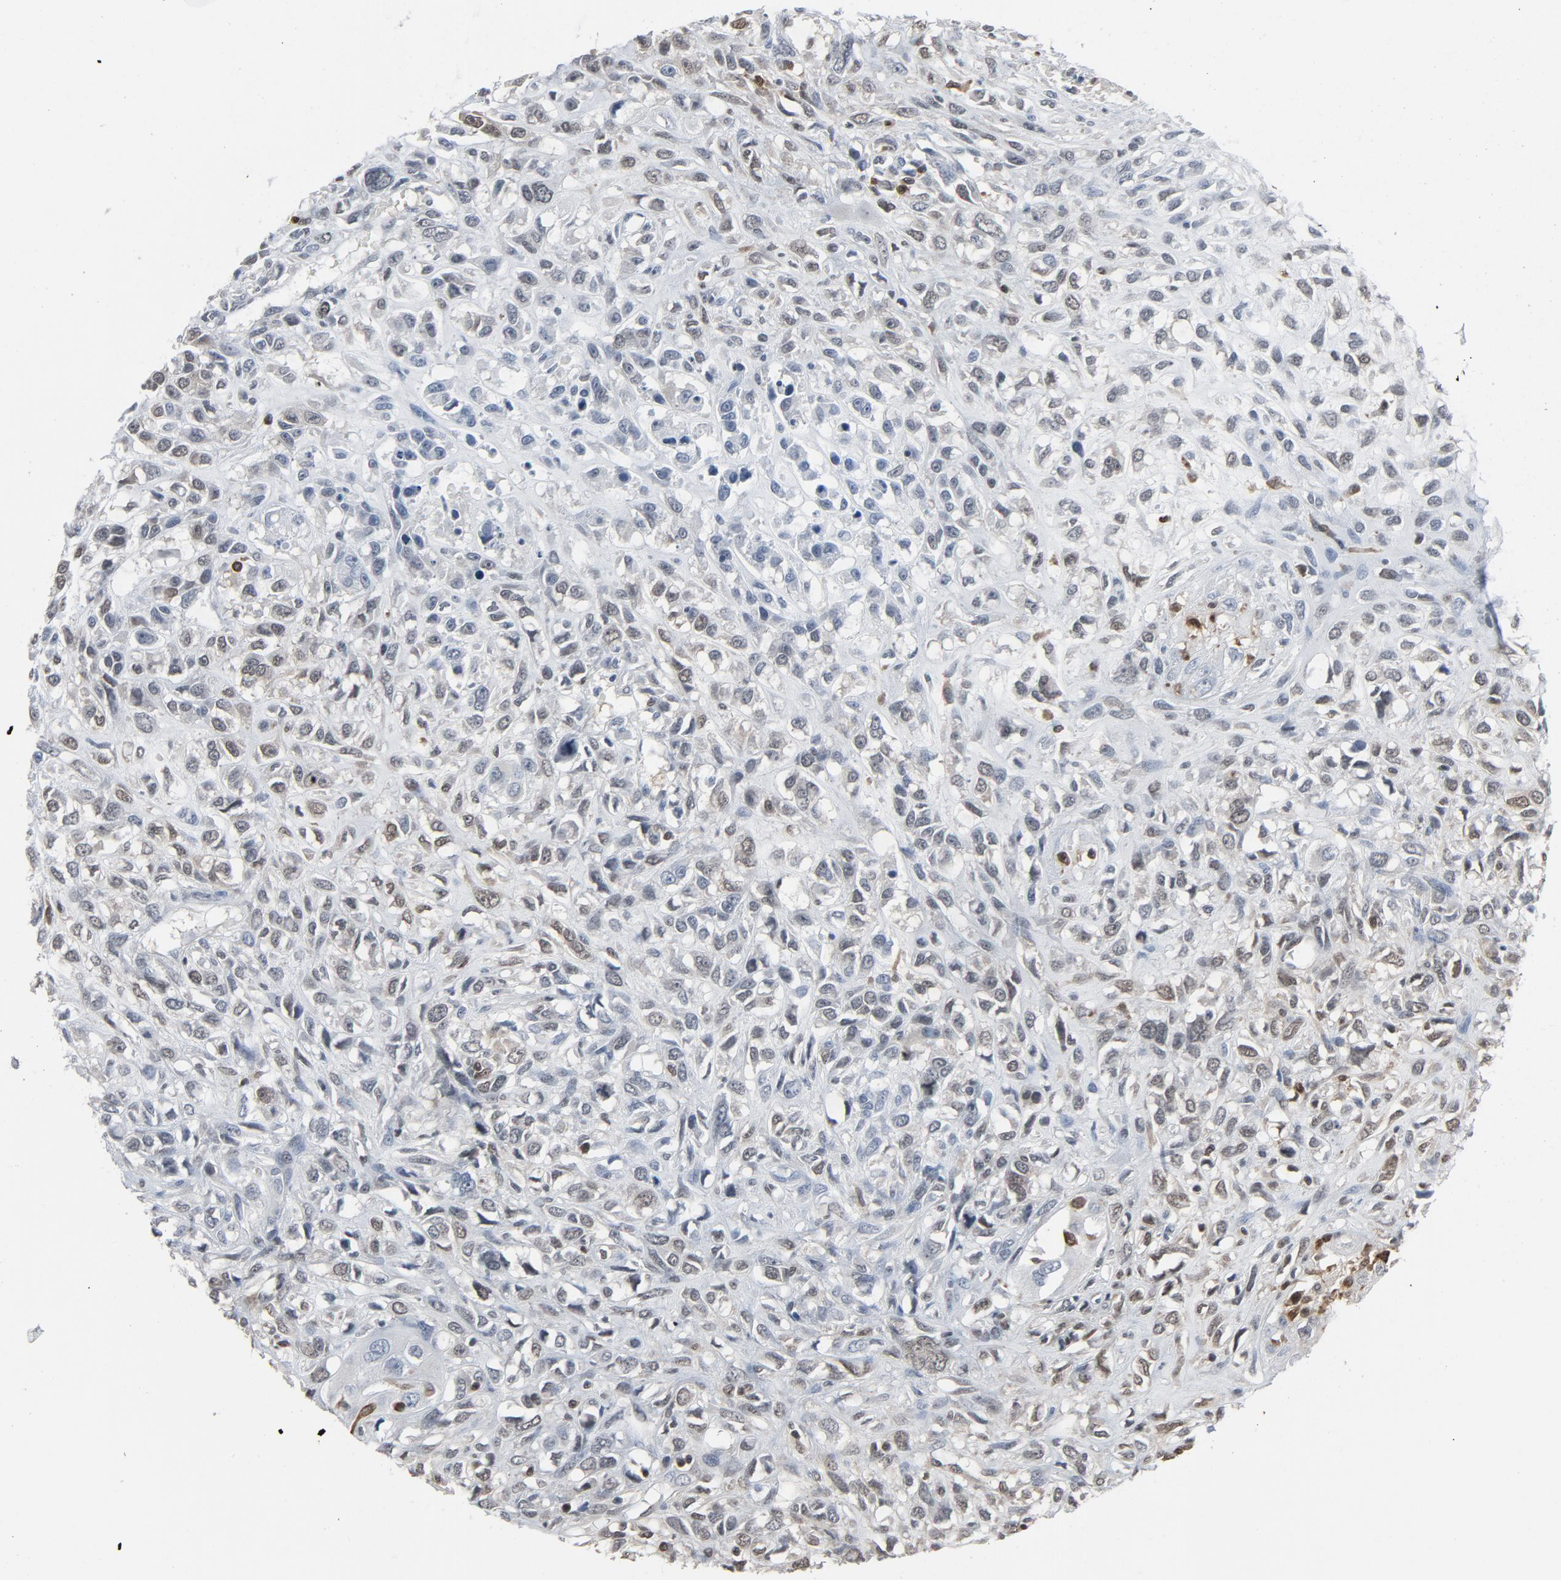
{"staining": {"intensity": "weak", "quantity": "<25%", "location": "cytoplasmic/membranous,nuclear"}, "tissue": "head and neck cancer", "cell_type": "Tumor cells", "image_type": "cancer", "snomed": [{"axis": "morphology", "description": "Necrosis, NOS"}, {"axis": "morphology", "description": "Neoplasm, malignant, NOS"}, {"axis": "topography", "description": "Salivary gland"}, {"axis": "topography", "description": "Head-Neck"}], "caption": "The micrograph displays no staining of tumor cells in head and neck malignant neoplasm.", "gene": "STAT5A", "patient": {"sex": "male", "age": 43}}